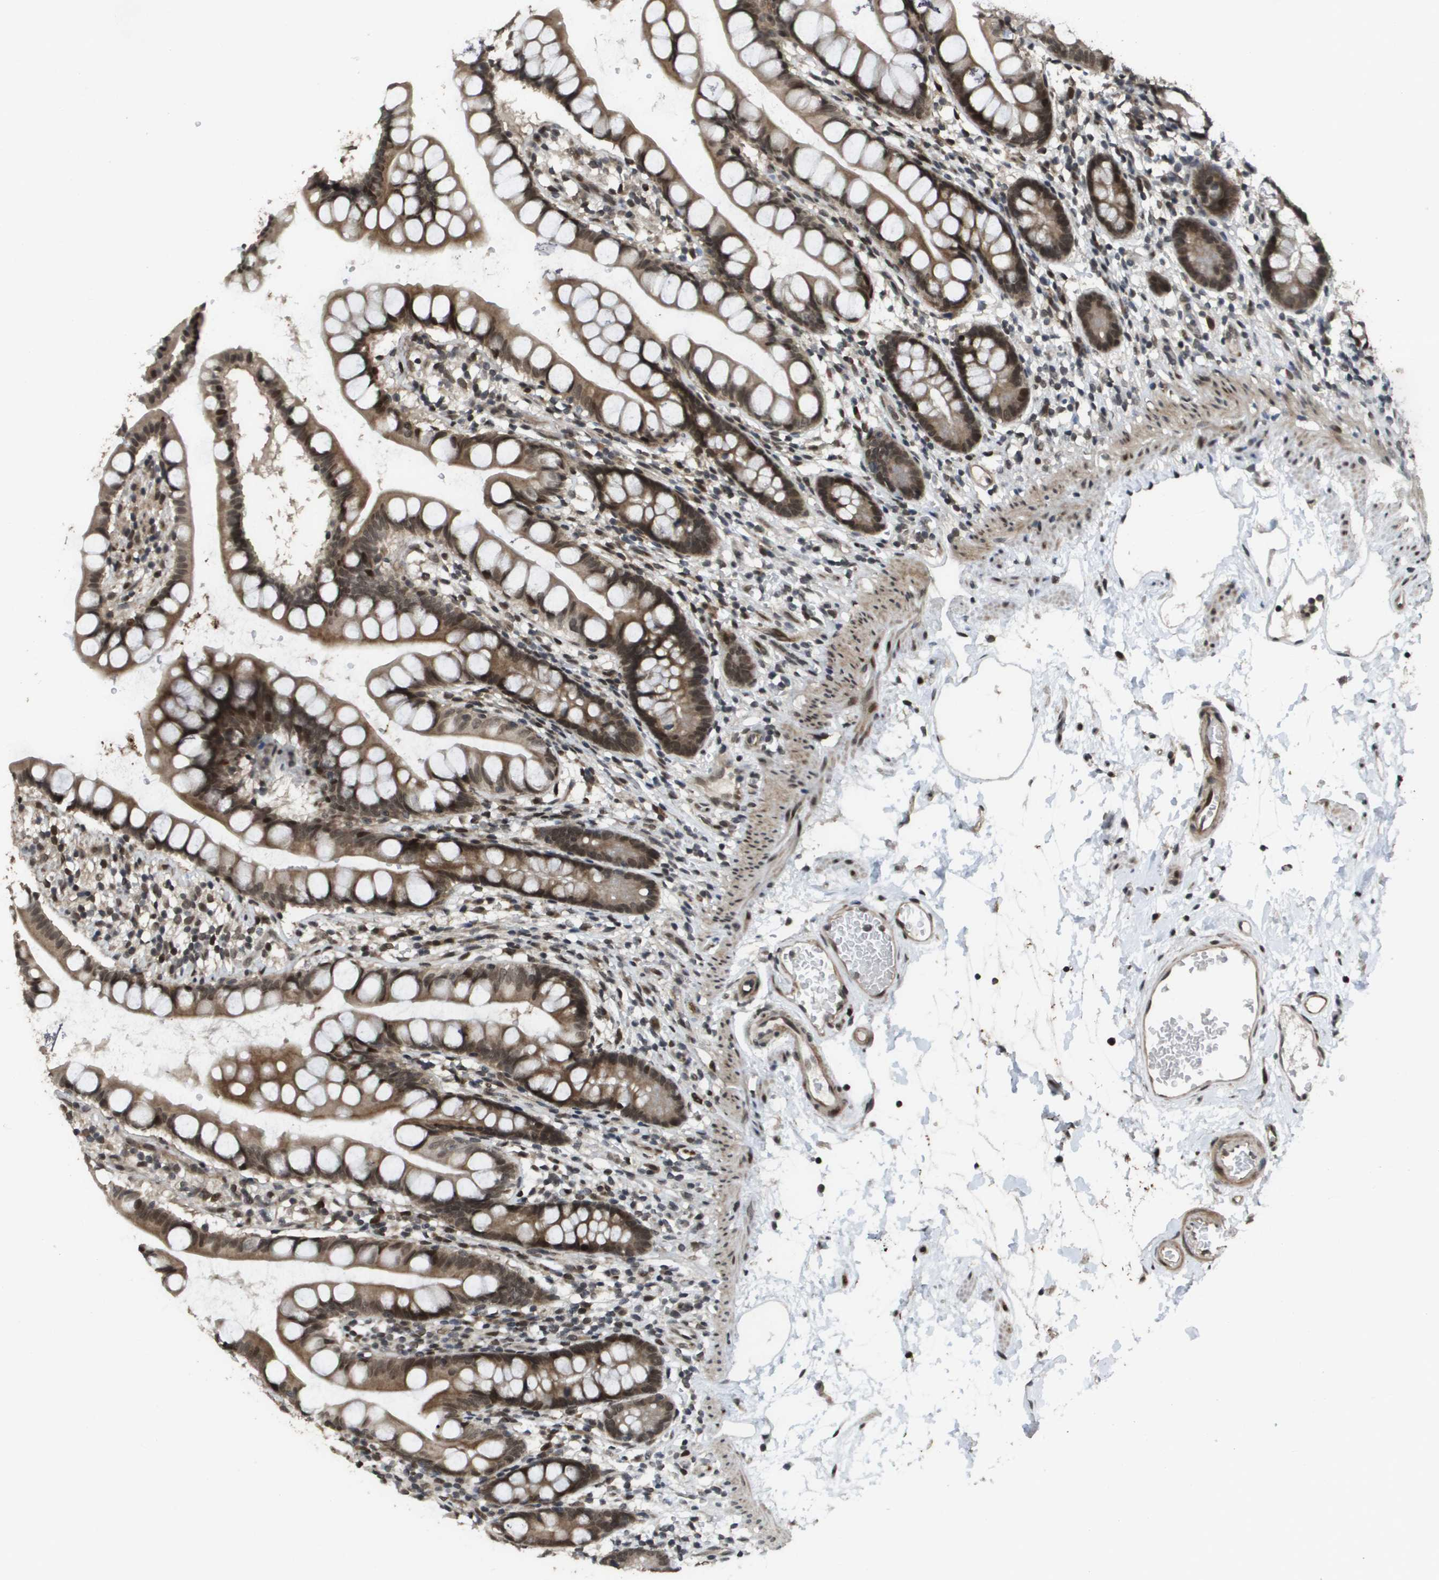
{"staining": {"intensity": "moderate", "quantity": ">75%", "location": "cytoplasmic/membranous,nuclear"}, "tissue": "small intestine", "cell_type": "Glandular cells", "image_type": "normal", "snomed": [{"axis": "morphology", "description": "Normal tissue, NOS"}, {"axis": "topography", "description": "Small intestine"}], "caption": "A brown stain shows moderate cytoplasmic/membranous,nuclear expression of a protein in glandular cells of benign small intestine.", "gene": "KAT5", "patient": {"sex": "female", "age": 84}}